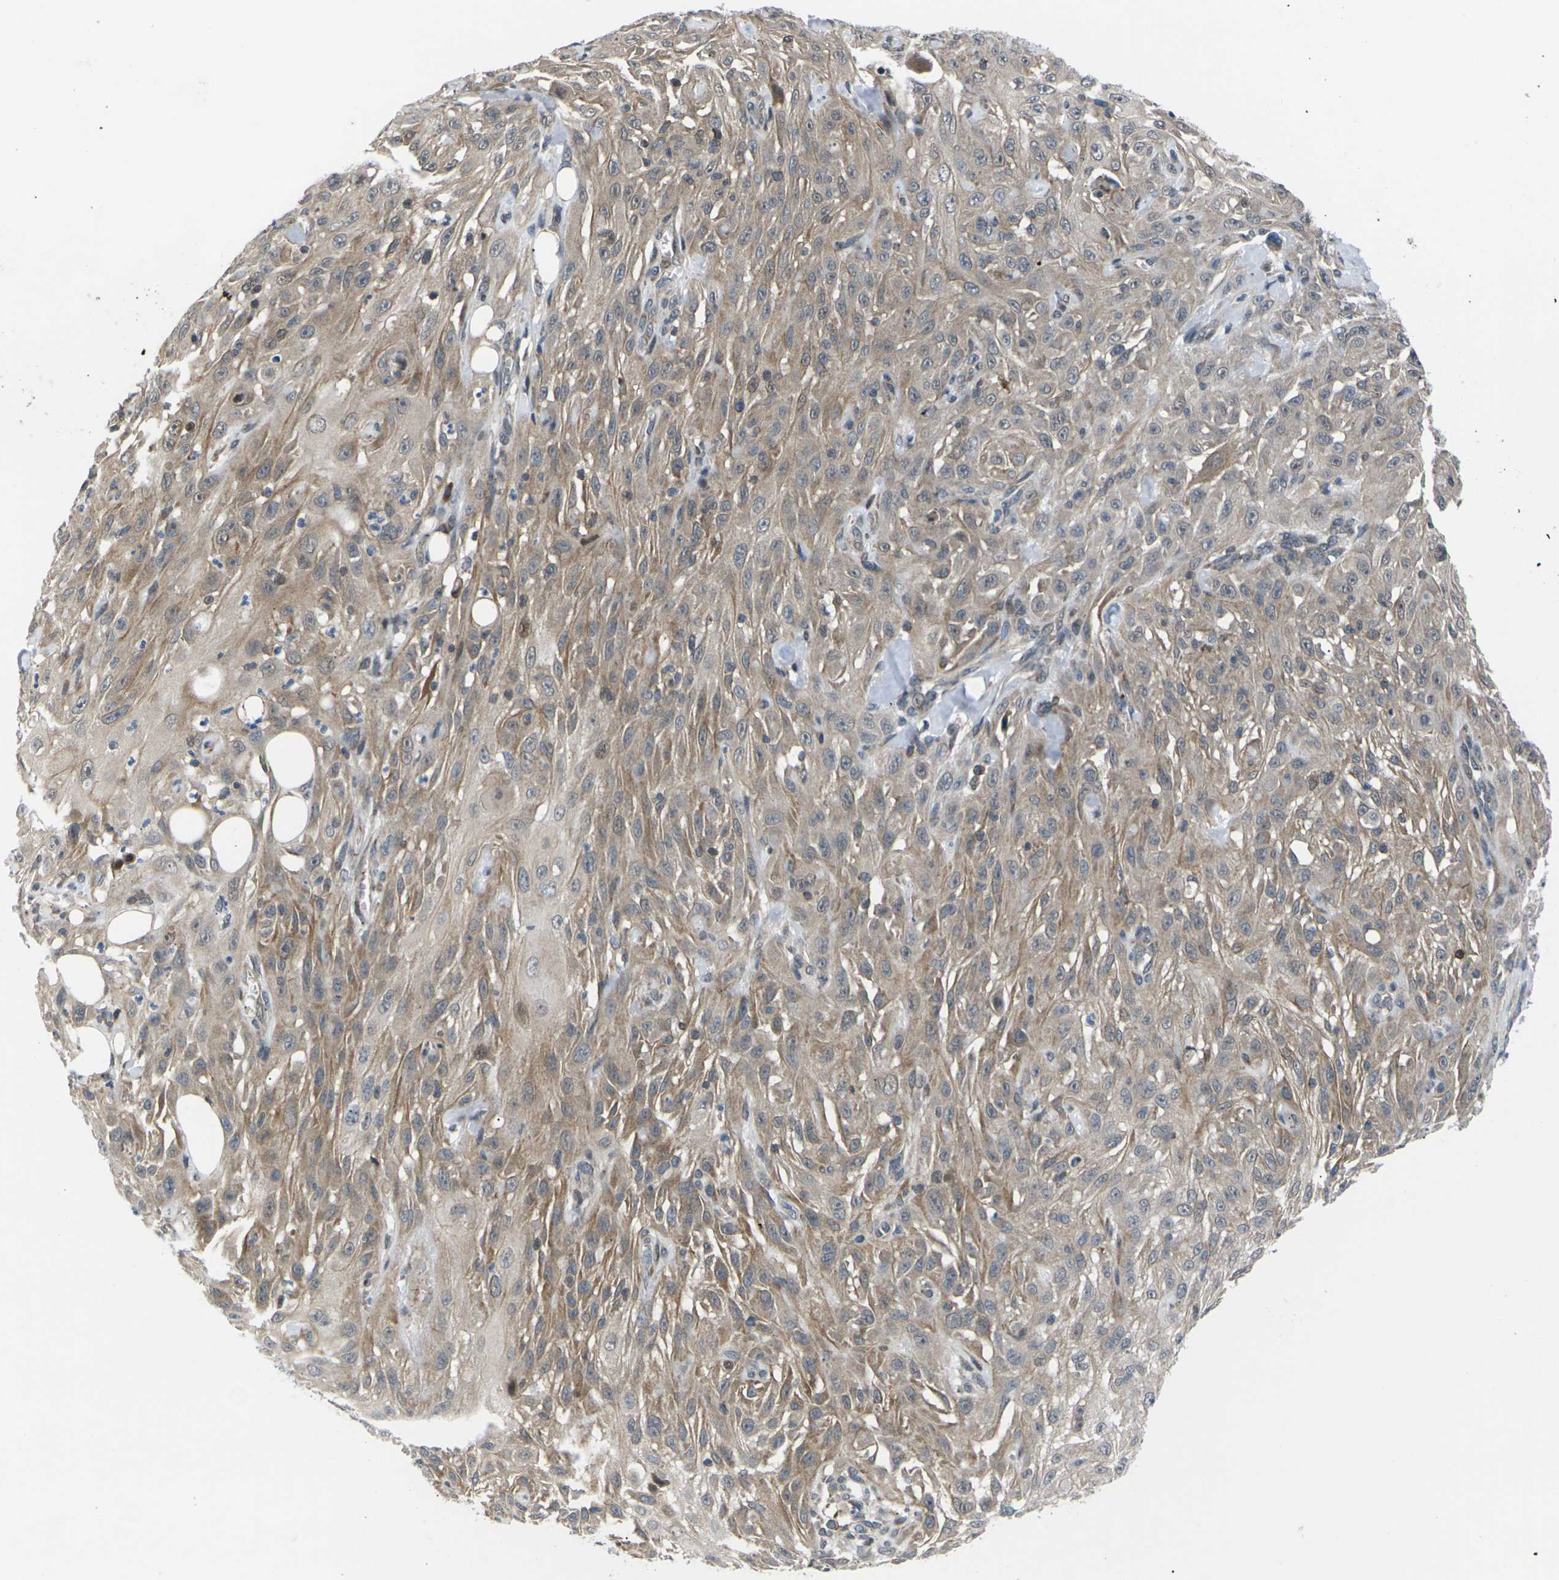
{"staining": {"intensity": "weak", "quantity": "25%-75%", "location": "cytoplasmic/membranous"}, "tissue": "skin cancer", "cell_type": "Tumor cells", "image_type": "cancer", "snomed": [{"axis": "morphology", "description": "Squamous cell carcinoma, NOS"}, {"axis": "topography", "description": "Skin"}], "caption": "Protein expression analysis of human skin squamous cell carcinoma reveals weak cytoplasmic/membranous expression in about 25%-75% of tumor cells. Nuclei are stained in blue.", "gene": "RPS6KA3", "patient": {"sex": "male", "age": 75}}